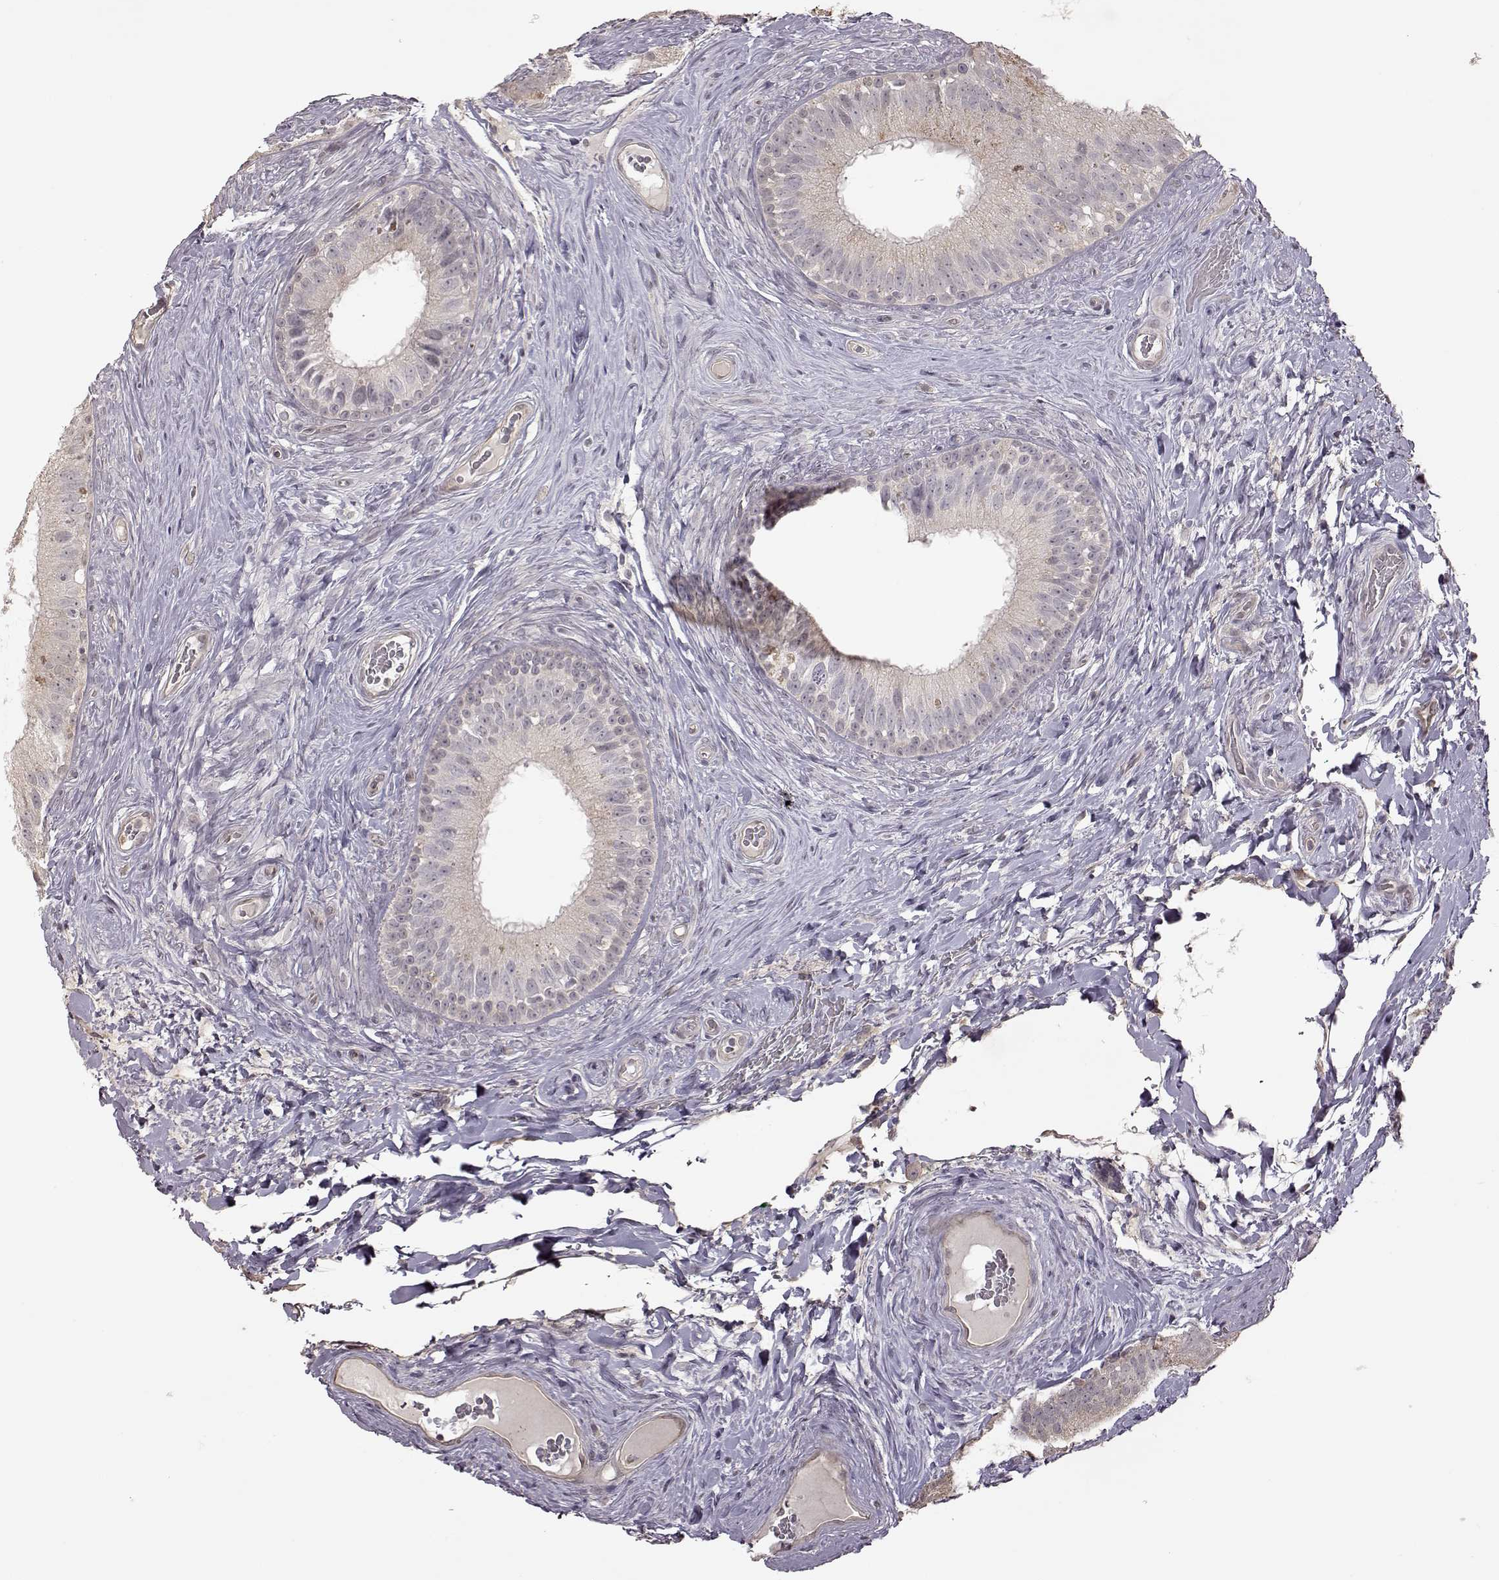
{"staining": {"intensity": "negative", "quantity": "none", "location": "none"}, "tissue": "epididymis", "cell_type": "Glandular cells", "image_type": "normal", "snomed": [{"axis": "morphology", "description": "Normal tissue, NOS"}, {"axis": "topography", "description": "Epididymis"}], "caption": "Immunohistochemistry (IHC) of unremarkable human epididymis reveals no staining in glandular cells.", "gene": "CRB1", "patient": {"sex": "male", "age": 59}}